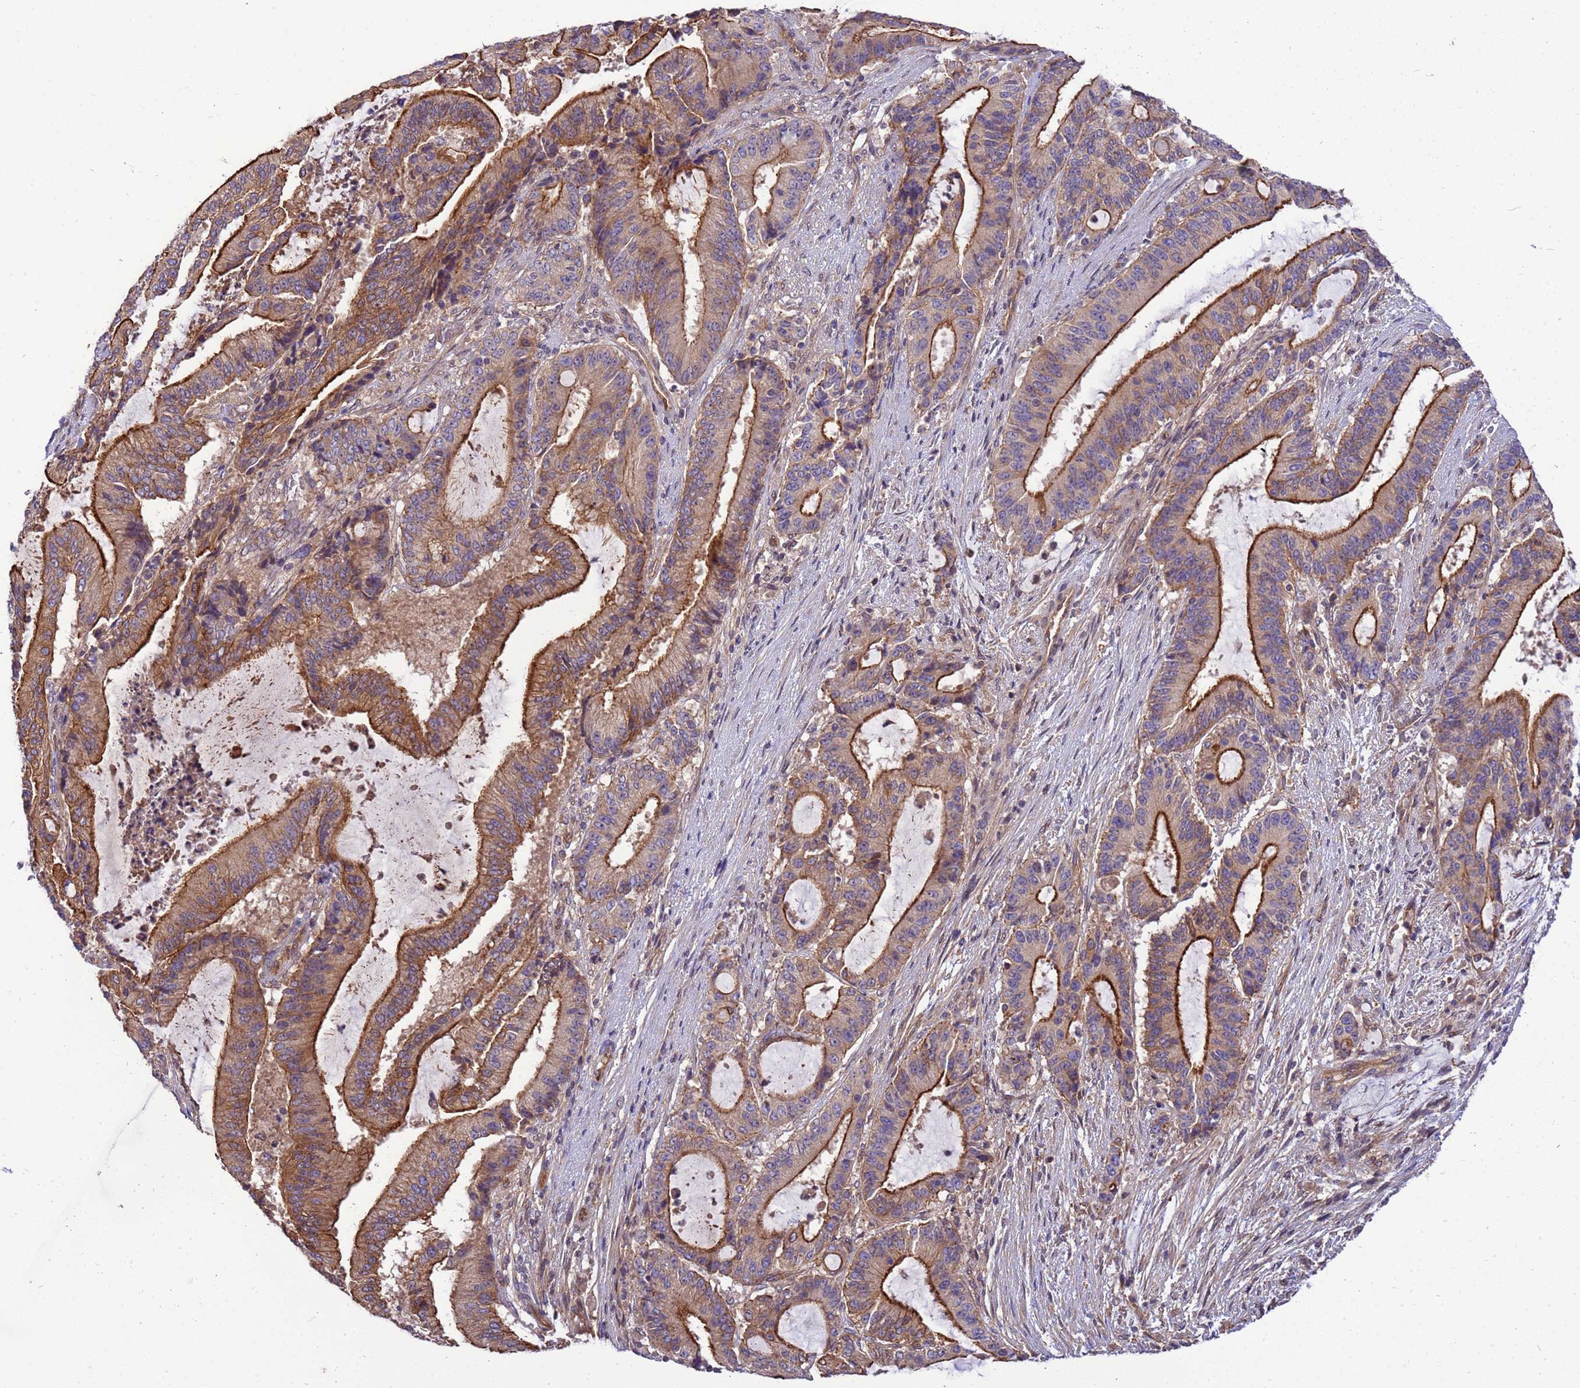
{"staining": {"intensity": "strong", "quantity": ">75%", "location": "cytoplasmic/membranous"}, "tissue": "liver cancer", "cell_type": "Tumor cells", "image_type": "cancer", "snomed": [{"axis": "morphology", "description": "Normal tissue, NOS"}, {"axis": "morphology", "description": "Cholangiocarcinoma"}, {"axis": "topography", "description": "Liver"}, {"axis": "topography", "description": "Peripheral nerve tissue"}], "caption": "Cholangiocarcinoma (liver) stained with a protein marker displays strong staining in tumor cells.", "gene": "SMCO3", "patient": {"sex": "female", "age": 73}}